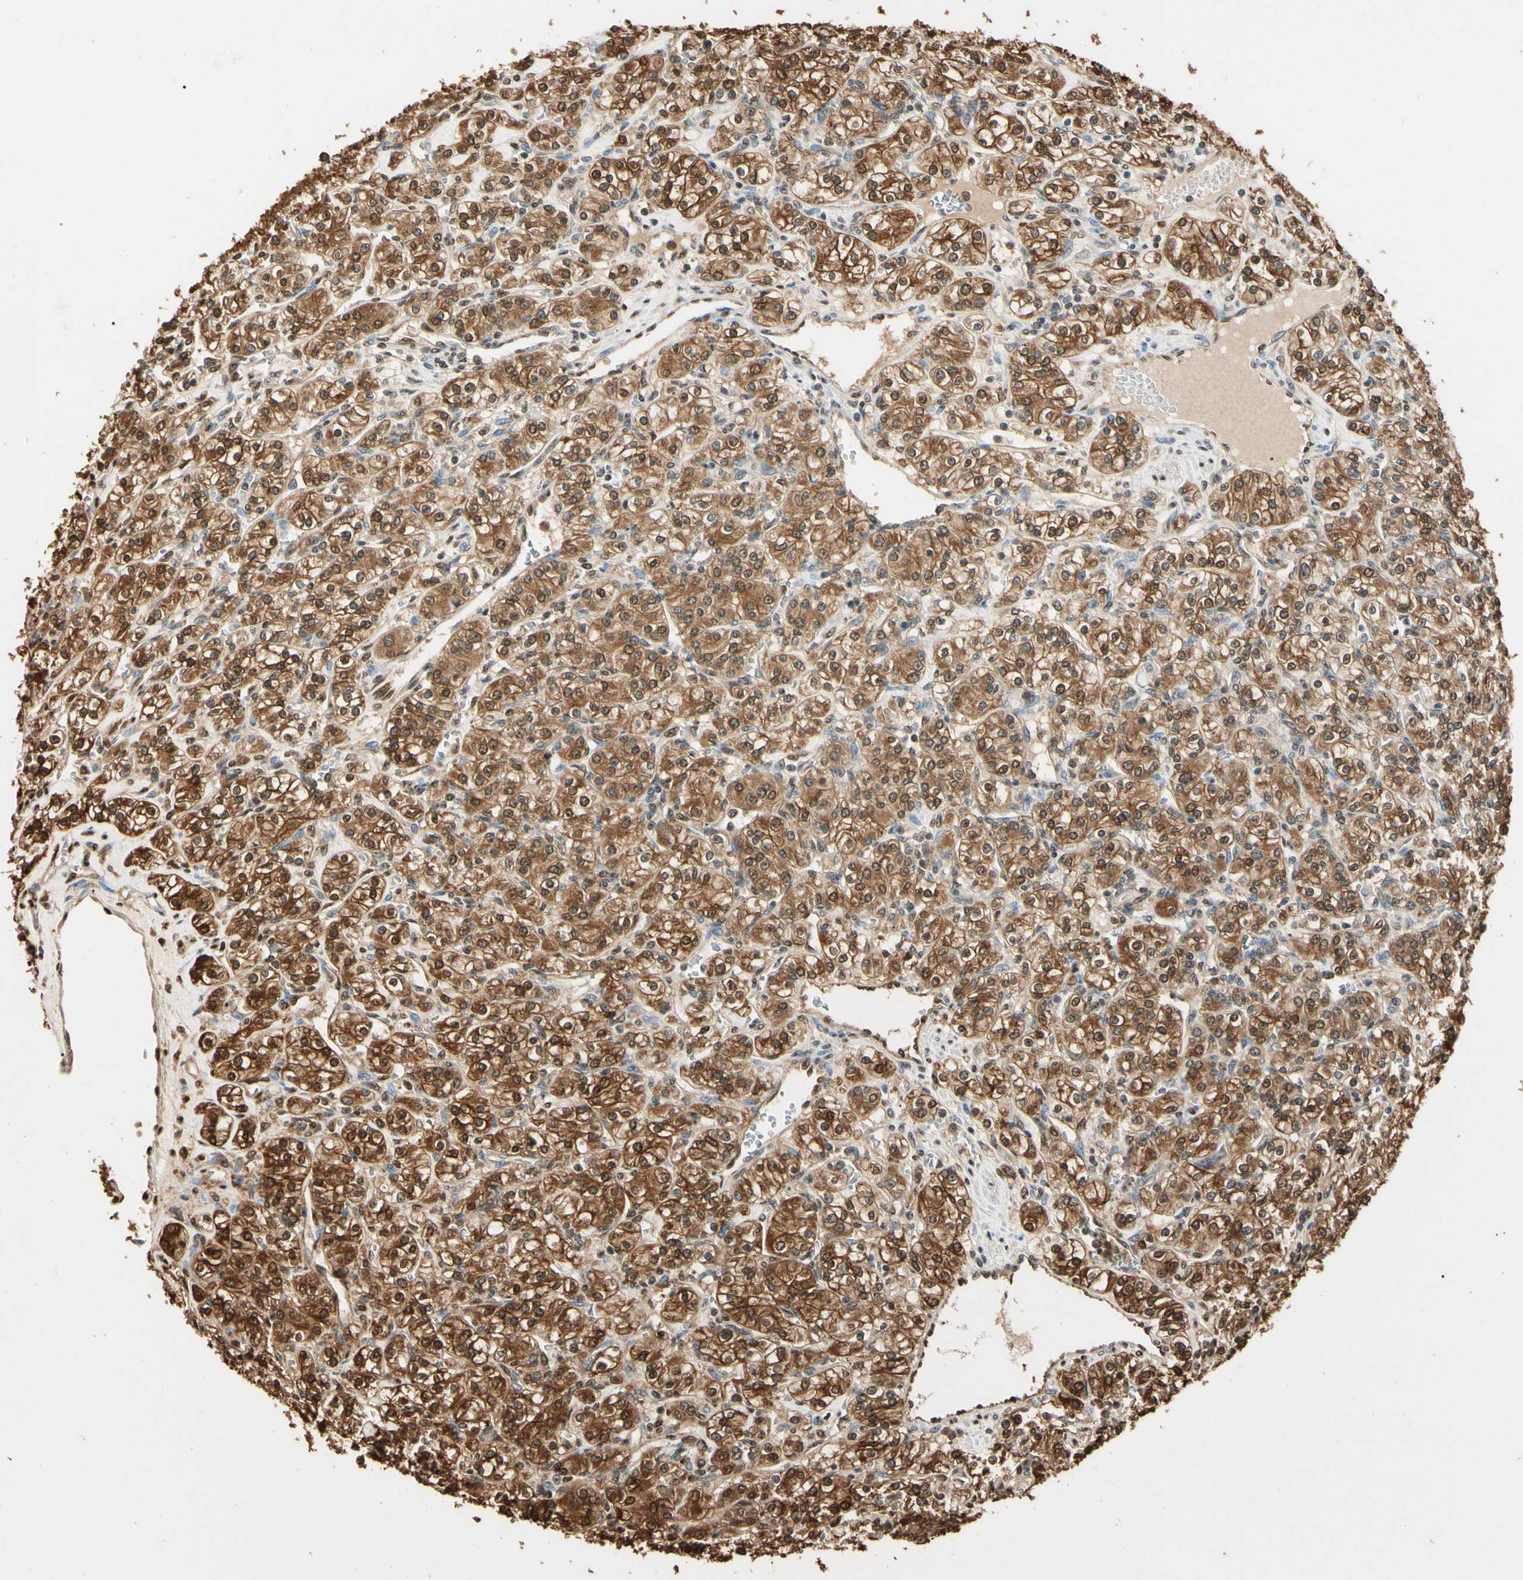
{"staining": {"intensity": "moderate", "quantity": ">75%", "location": "cytoplasmic/membranous,nuclear"}, "tissue": "renal cancer", "cell_type": "Tumor cells", "image_type": "cancer", "snomed": [{"axis": "morphology", "description": "Adenocarcinoma, NOS"}, {"axis": "topography", "description": "Kidney"}], "caption": "A high-resolution histopathology image shows immunohistochemistry staining of renal cancer (adenocarcinoma), which exhibits moderate cytoplasmic/membranous and nuclear staining in approximately >75% of tumor cells.", "gene": "PNCK", "patient": {"sex": "male", "age": 77}}